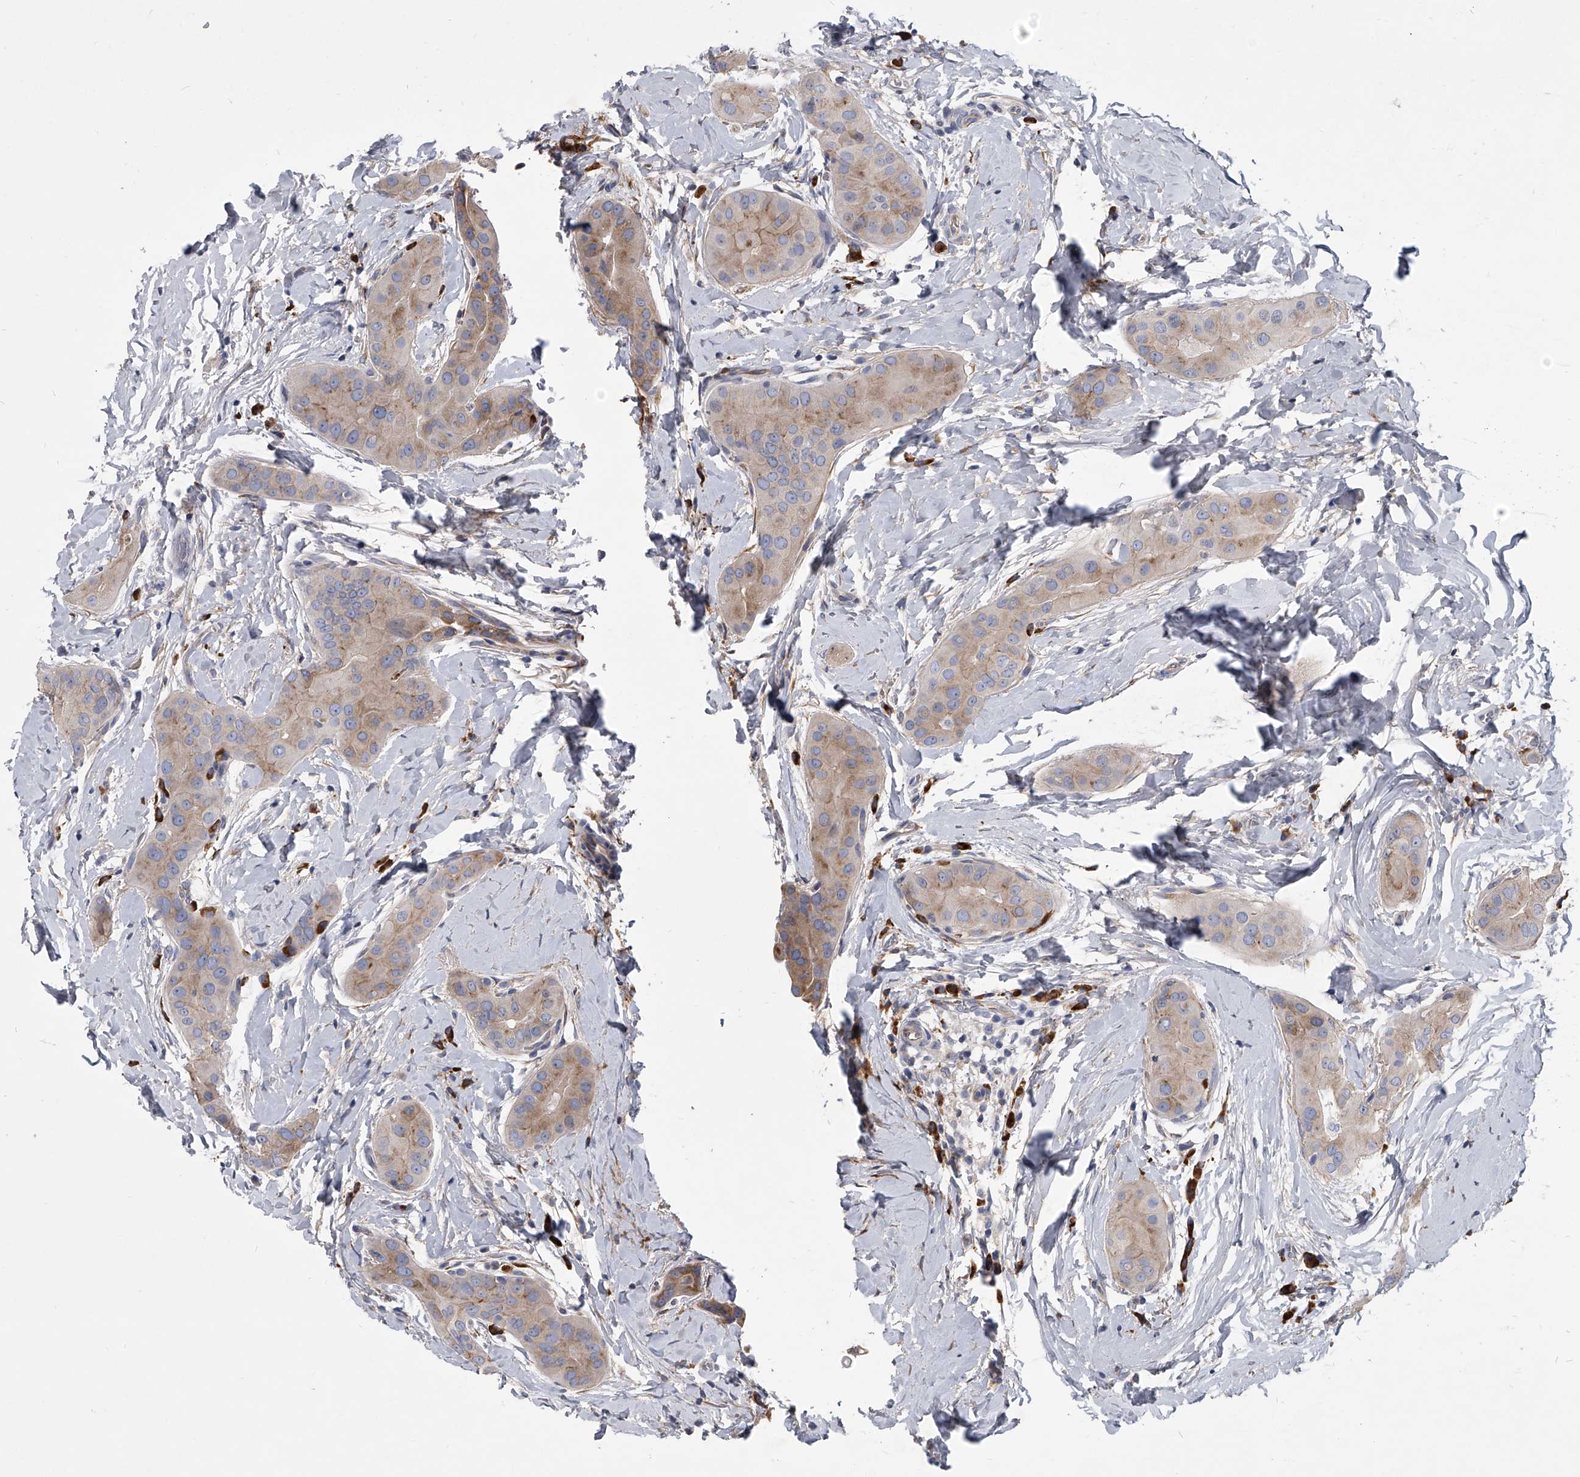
{"staining": {"intensity": "weak", "quantity": "25%-75%", "location": "cytoplasmic/membranous"}, "tissue": "thyroid cancer", "cell_type": "Tumor cells", "image_type": "cancer", "snomed": [{"axis": "morphology", "description": "Papillary adenocarcinoma, NOS"}, {"axis": "topography", "description": "Thyroid gland"}], "caption": "Papillary adenocarcinoma (thyroid) stained for a protein (brown) exhibits weak cytoplasmic/membranous positive staining in approximately 25%-75% of tumor cells.", "gene": "CCR4", "patient": {"sex": "male", "age": 33}}